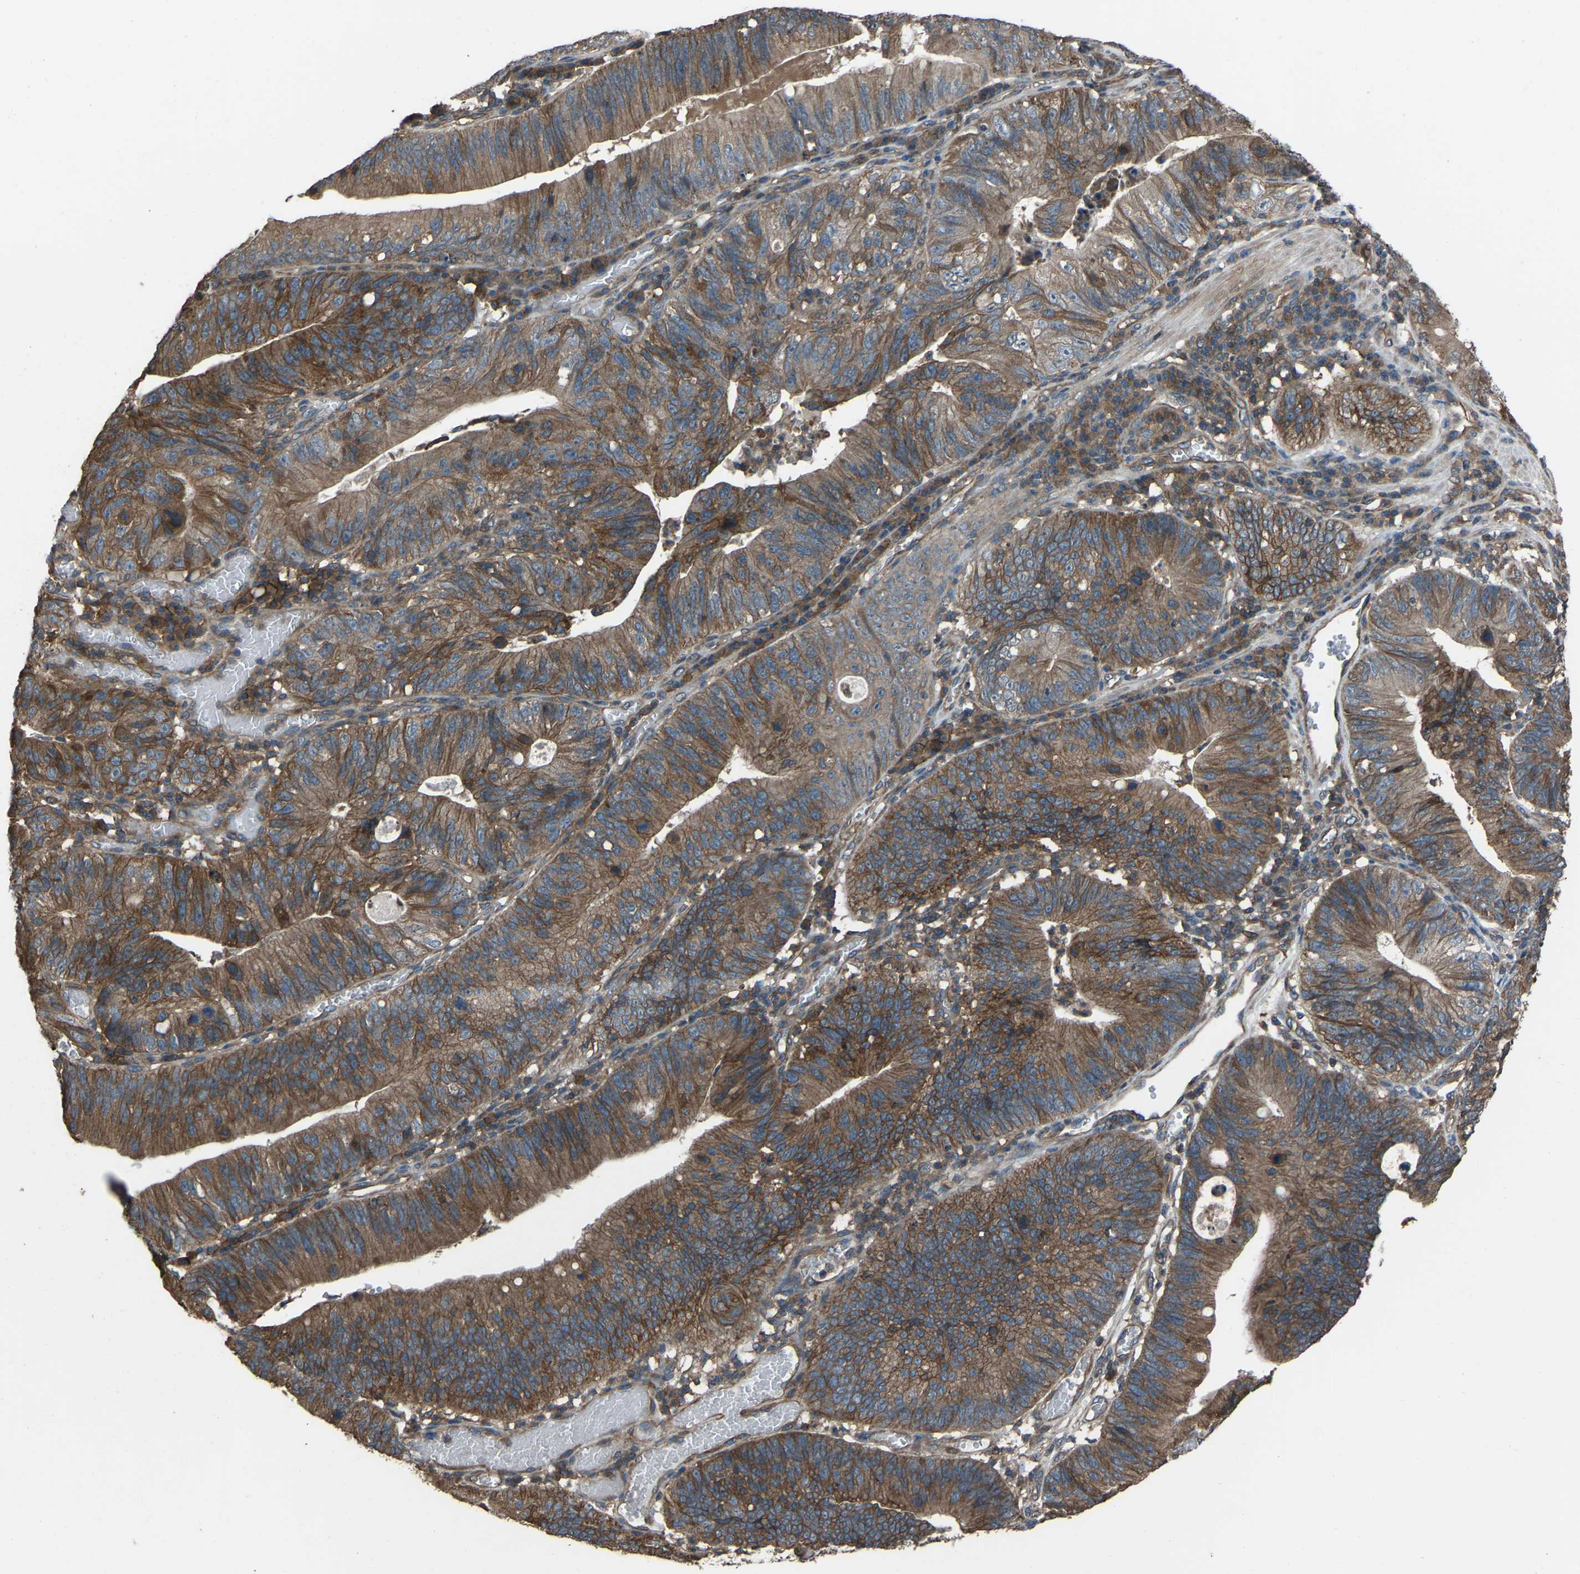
{"staining": {"intensity": "moderate", "quantity": ">75%", "location": "cytoplasmic/membranous"}, "tissue": "stomach cancer", "cell_type": "Tumor cells", "image_type": "cancer", "snomed": [{"axis": "morphology", "description": "Adenocarcinoma, NOS"}, {"axis": "topography", "description": "Stomach"}], "caption": "A high-resolution histopathology image shows immunohistochemistry (IHC) staining of stomach adenocarcinoma, which exhibits moderate cytoplasmic/membranous positivity in about >75% of tumor cells. The staining was performed using DAB, with brown indicating positive protein expression. Nuclei are stained blue with hematoxylin.", "gene": "SLC4A2", "patient": {"sex": "male", "age": 59}}